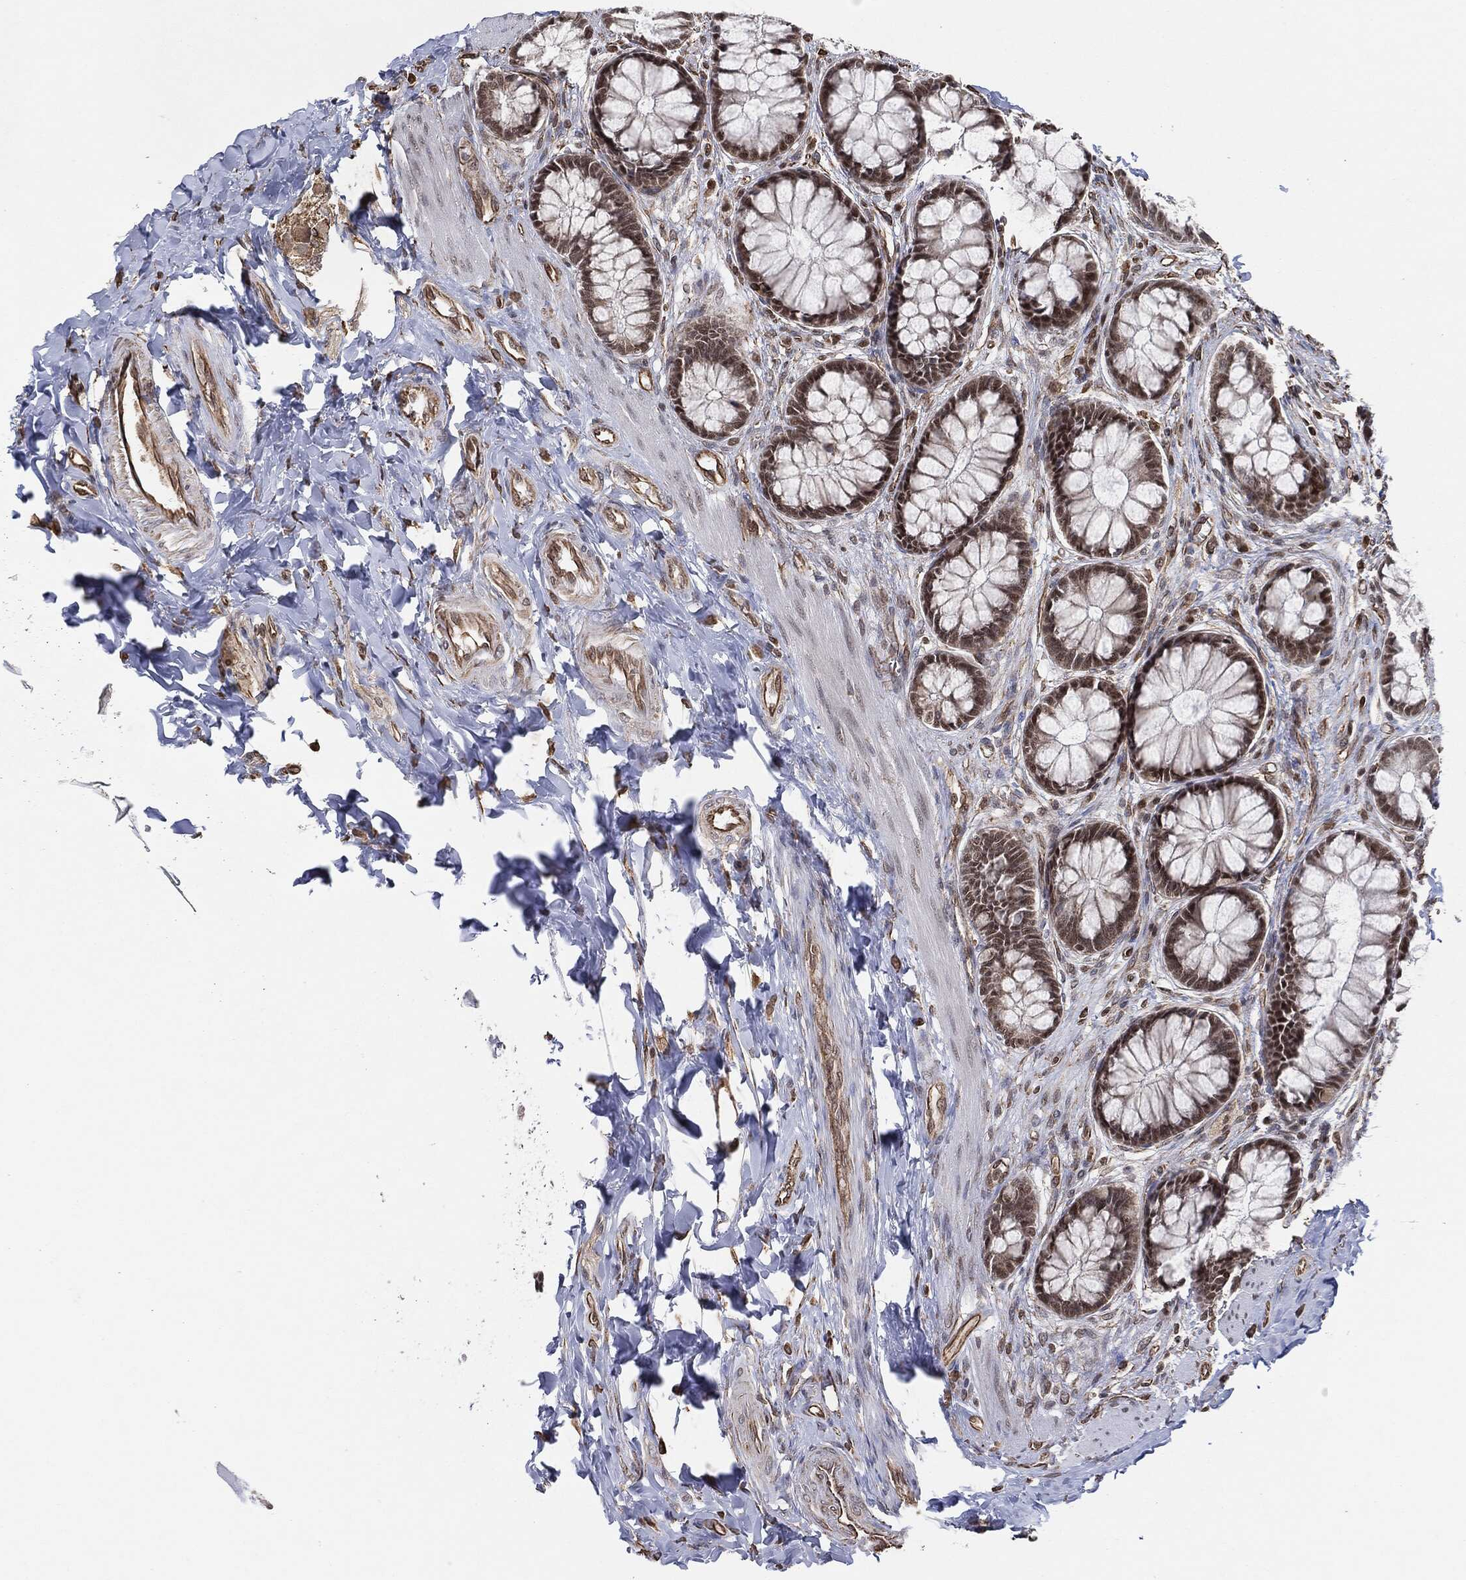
{"staining": {"intensity": "moderate", "quantity": "25%-75%", "location": "cytoplasmic/membranous,nuclear"}, "tissue": "colon", "cell_type": "Endothelial cells", "image_type": "normal", "snomed": [{"axis": "morphology", "description": "Normal tissue, NOS"}, {"axis": "topography", "description": "Colon"}], "caption": "IHC image of normal colon: colon stained using IHC demonstrates medium levels of moderate protein expression localized specifically in the cytoplasmic/membranous,nuclear of endothelial cells, appearing as a cytoplasmic/membranous,nuclear brown color.", "gene": "TP53RK", "patient": {"sex": "female", "age": 65}}